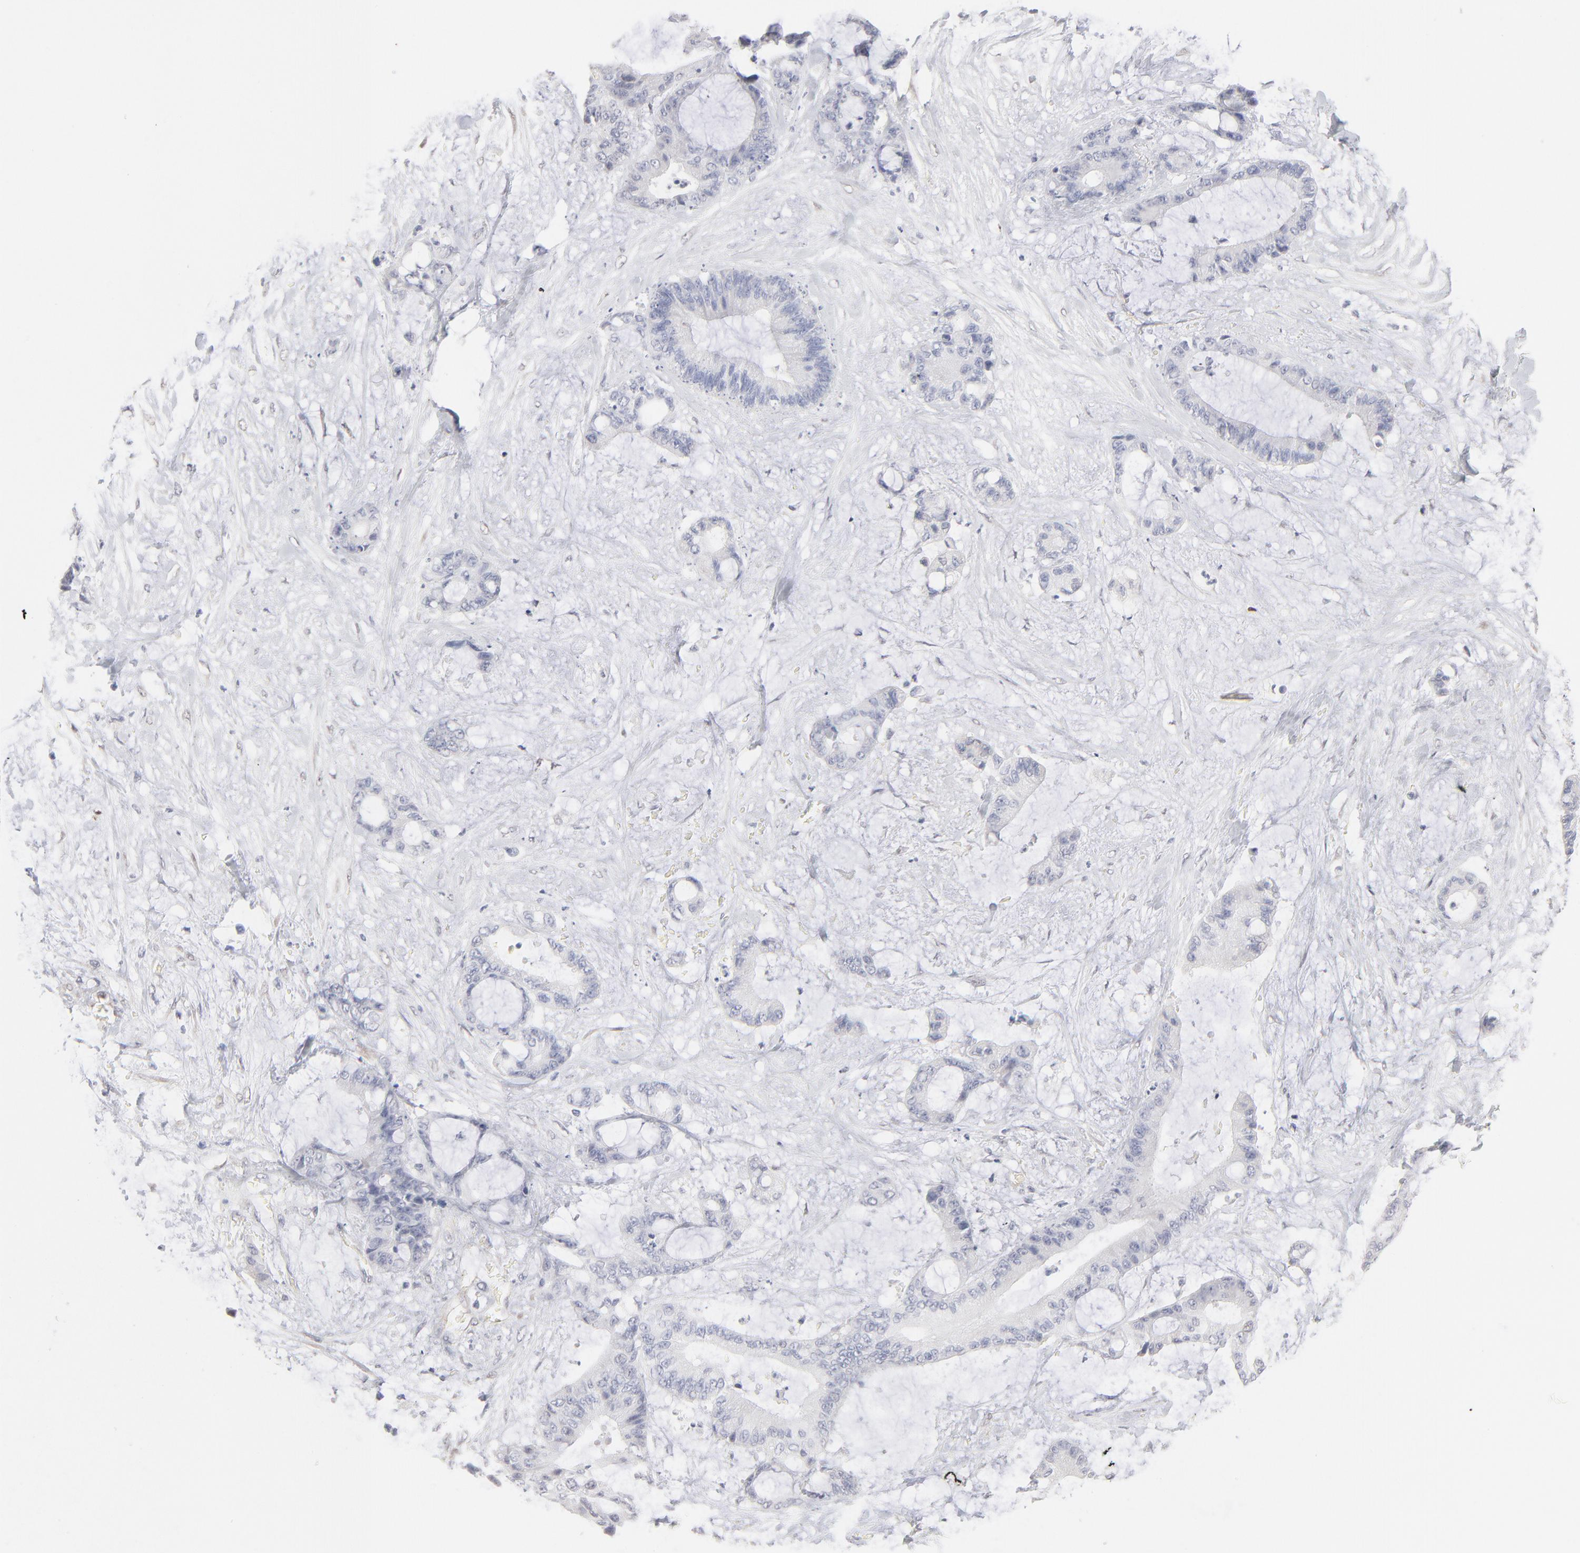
{"staining": {"intensity": "negative", "quantity": "none", "location": "none"}, "tissue": "liver cancer", "cell_type": "Tumor cells", "image_type": "cancer", "snomed": [{"axis": "morphology", "description": "Cholangiocarcinoma"}, {"axis": "topography", "description": "Liver"}], "caption": "The immunohistochemistry (IHC) photomicrograph has no significant staining in tumor cells of liver cancer tissue. Brightfield microscopy of immunohistochemistry (IHC) stained with DAB (3,3'-diaminobenzidine) (brown) and hematoxylin (blue), captured at high magnification.", "gene": "RBM3", "patient": {"sex": "female", "age": 73}}